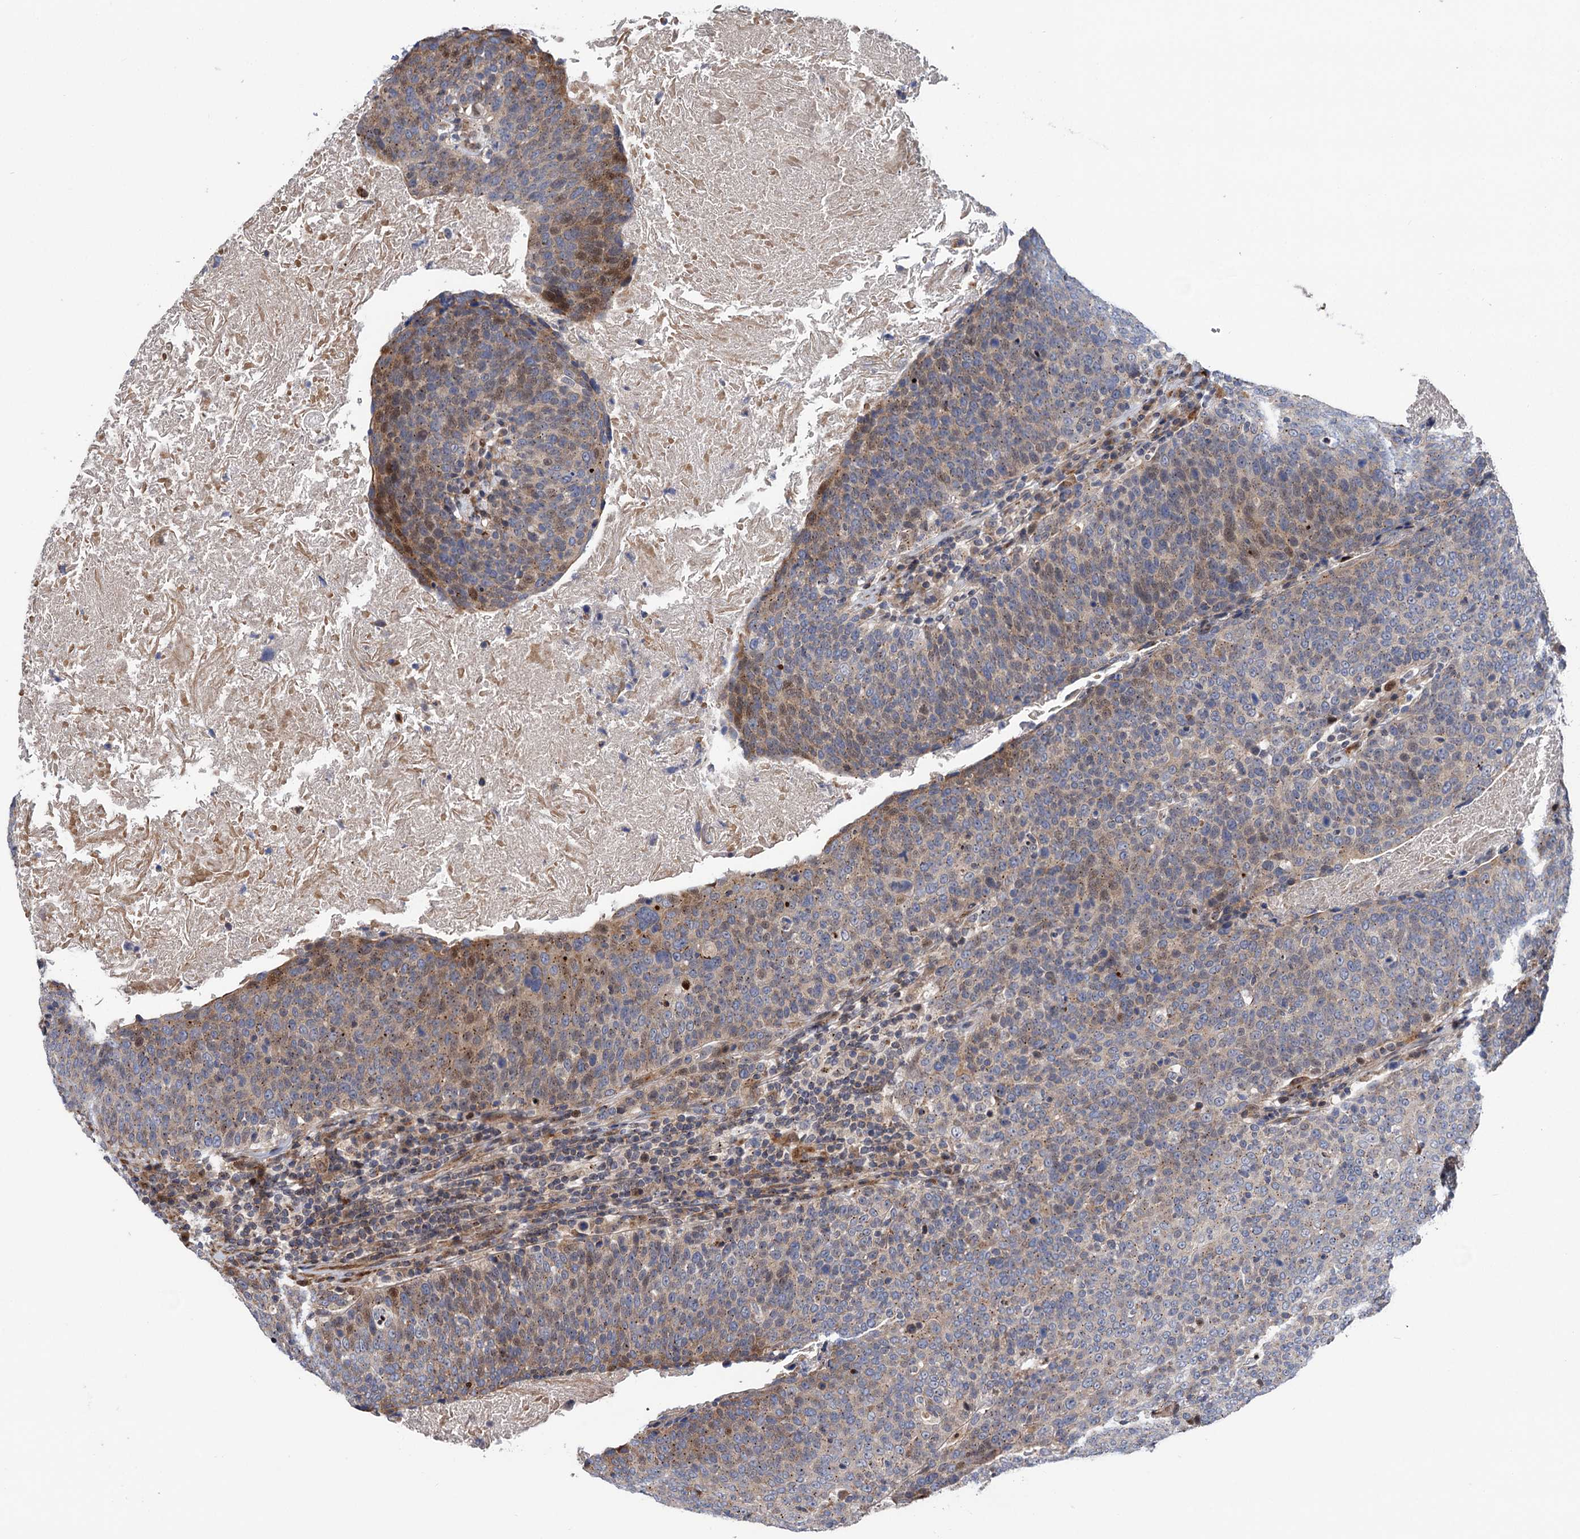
{"staining": {"intensity": "weak", "quantity": "25%-75%", "location": "cytoplasmic/membranous"}, "tissue": "head and neck cancer", "cell_type": "Tumor cells", "image_type": "cancer", "snomed": [{"axis": "morphology", "description": "Squamous cell carcinoma, NOS"}, {"axis": "morphology", "description": "Squamous cell carcinoma, metastatic, NOS"}, {"axis": "topography", "description": "Lymph node"}, {"axis": "topography", "description": "Head-Neck"}], "caption": "Human metastatic squamous cell carcinoma (head and neck) stained for a protein (brown) exhibits weak cytoplasmic/membranous positive expression in approximately 25%-75% of tumor cells.", "gene": "UBR1", "patient": {"sex": "male", "age": 62}}